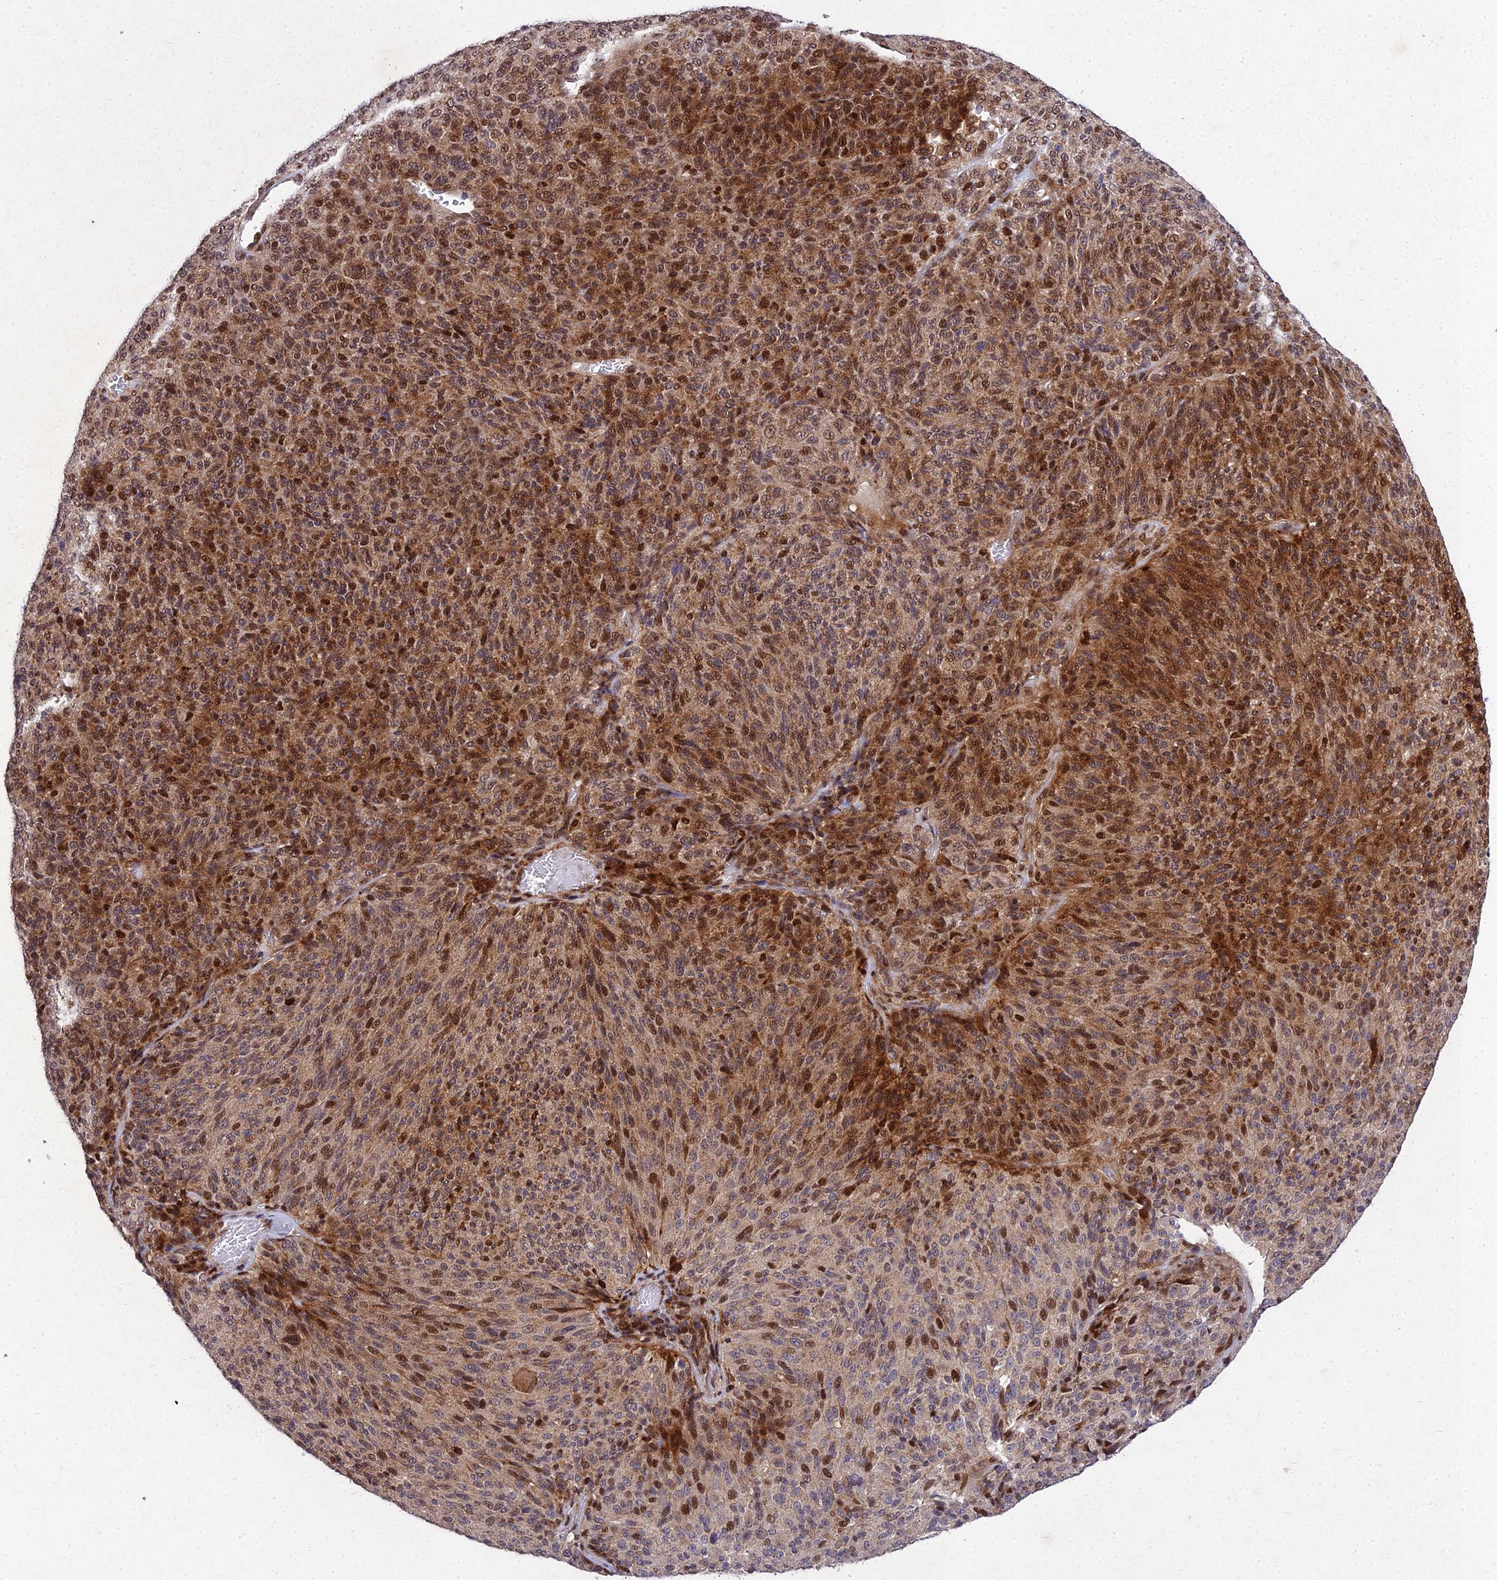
{"staining": {"intensity": "moderate", "quantity": ">75%", "location": "cytoplasmic/membranous,nuclear"}, "tissue": "melanoma", "cell_type": "Tumor cells", "image_type": "cancer", "snomed": [{"axis": "morphology", "description": "Malignant melanoma, Metastatic site"}, {"axis": "topography", "description": "Brain"}], "caption": "Melanoma was stained to show a protein in brown. There is medium levels of moderate cytoplasmic/membranous and nuclear expression in about >75% of tumor cells. (DAB IHC with brightfield microscopy, high magnification).", "gene": "MKKS", "patient": {"sex": "female", "age": 56}}